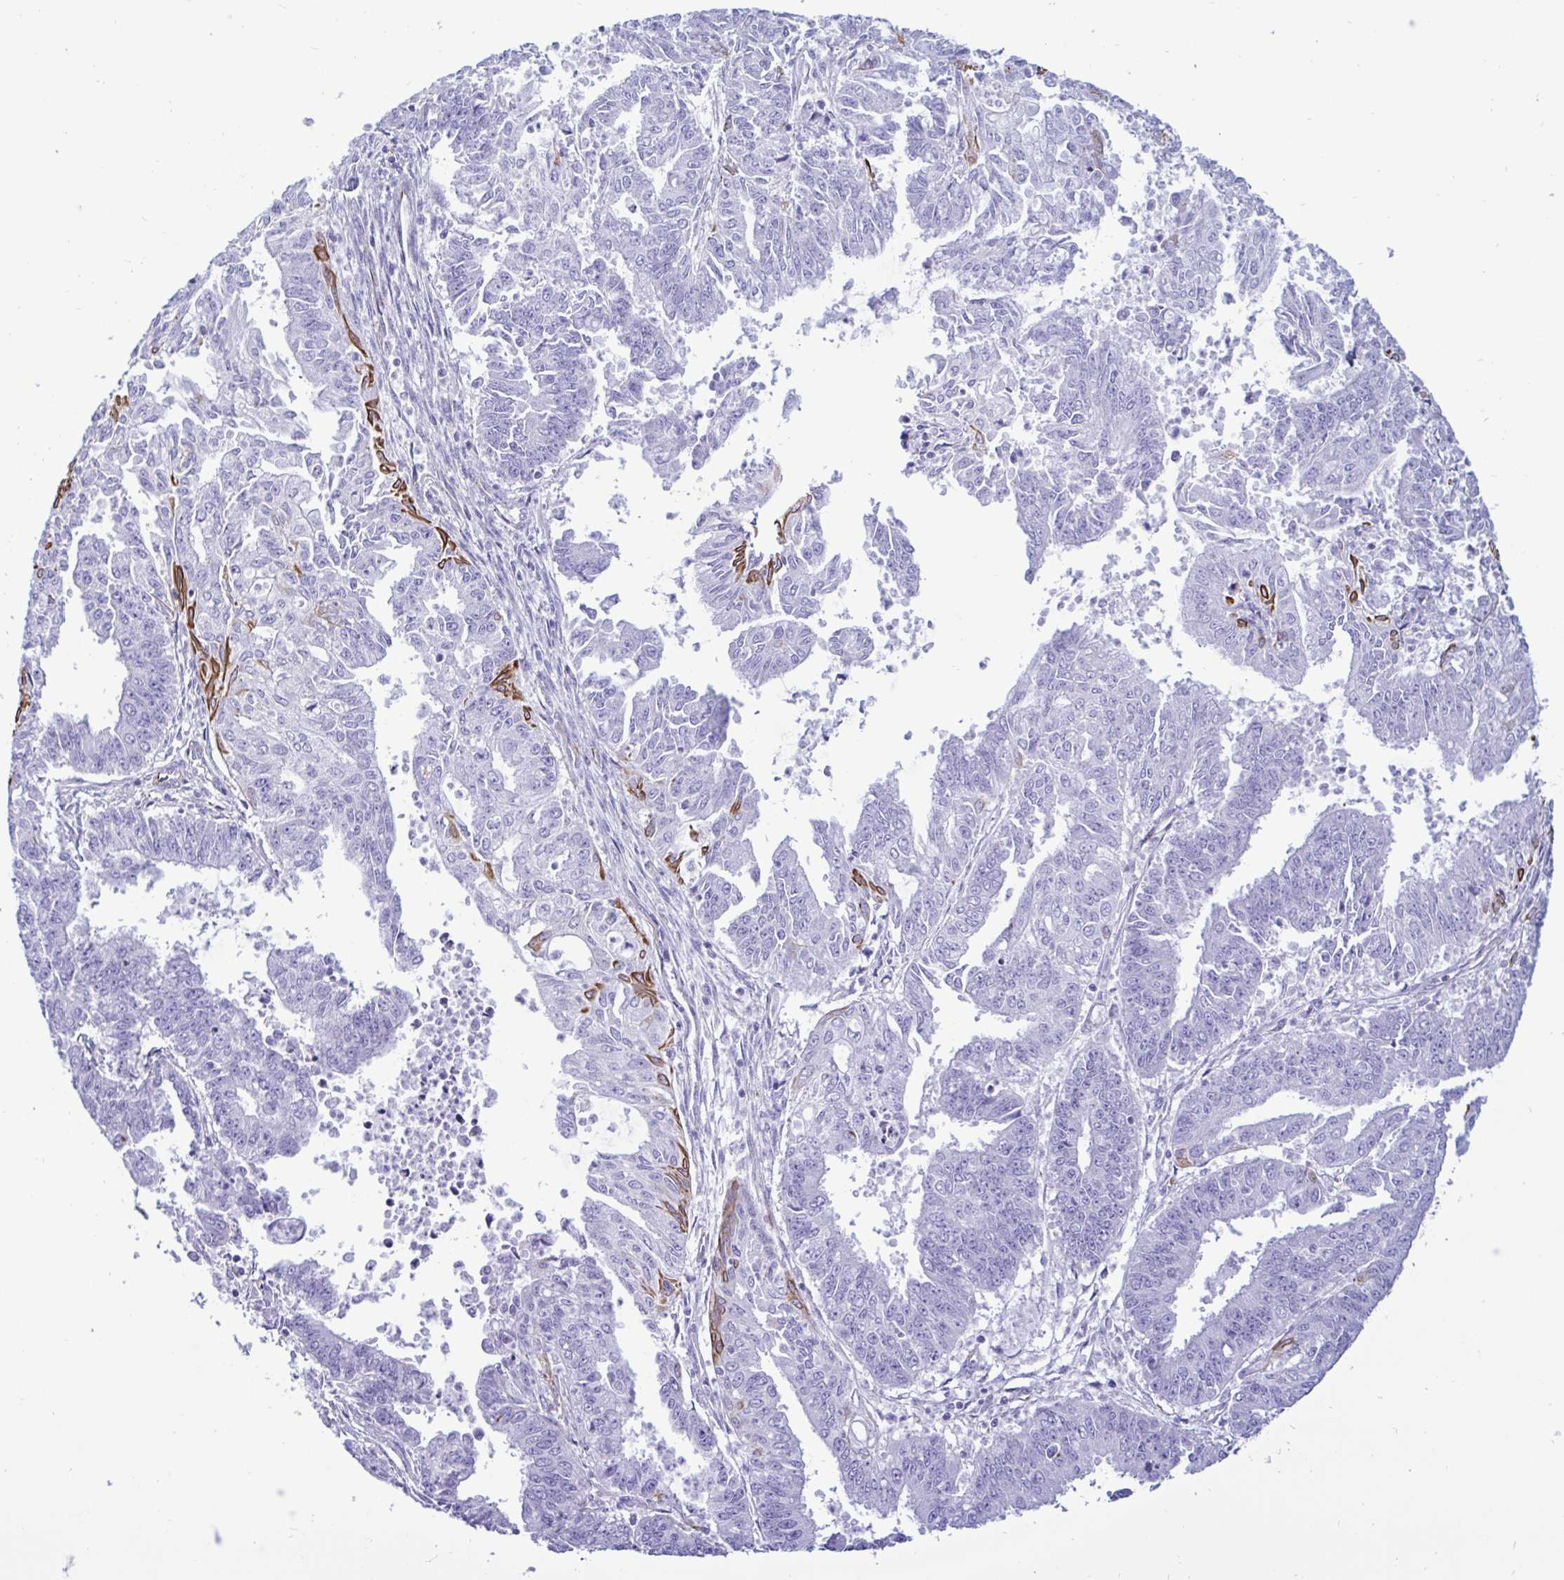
{"staining": {"intensity": "negative", "quantity": "none", "location": "none"}, "tissue": "endometrial cancer", "cell_type": "Tumor cells", "image_type": "cancer", "snomed": [{"axis": "morphology", "description": "Adenocarcinoma, NOS"}, {"axis": "topography", "description": "Endometrium"}], "caption": "Micrograph shows no significant protein expression in tumor cells of endometrial cancer (adenocarcinoma).", "gene": "SMAD5", "patient": {"sex": "female", "age": 73}}